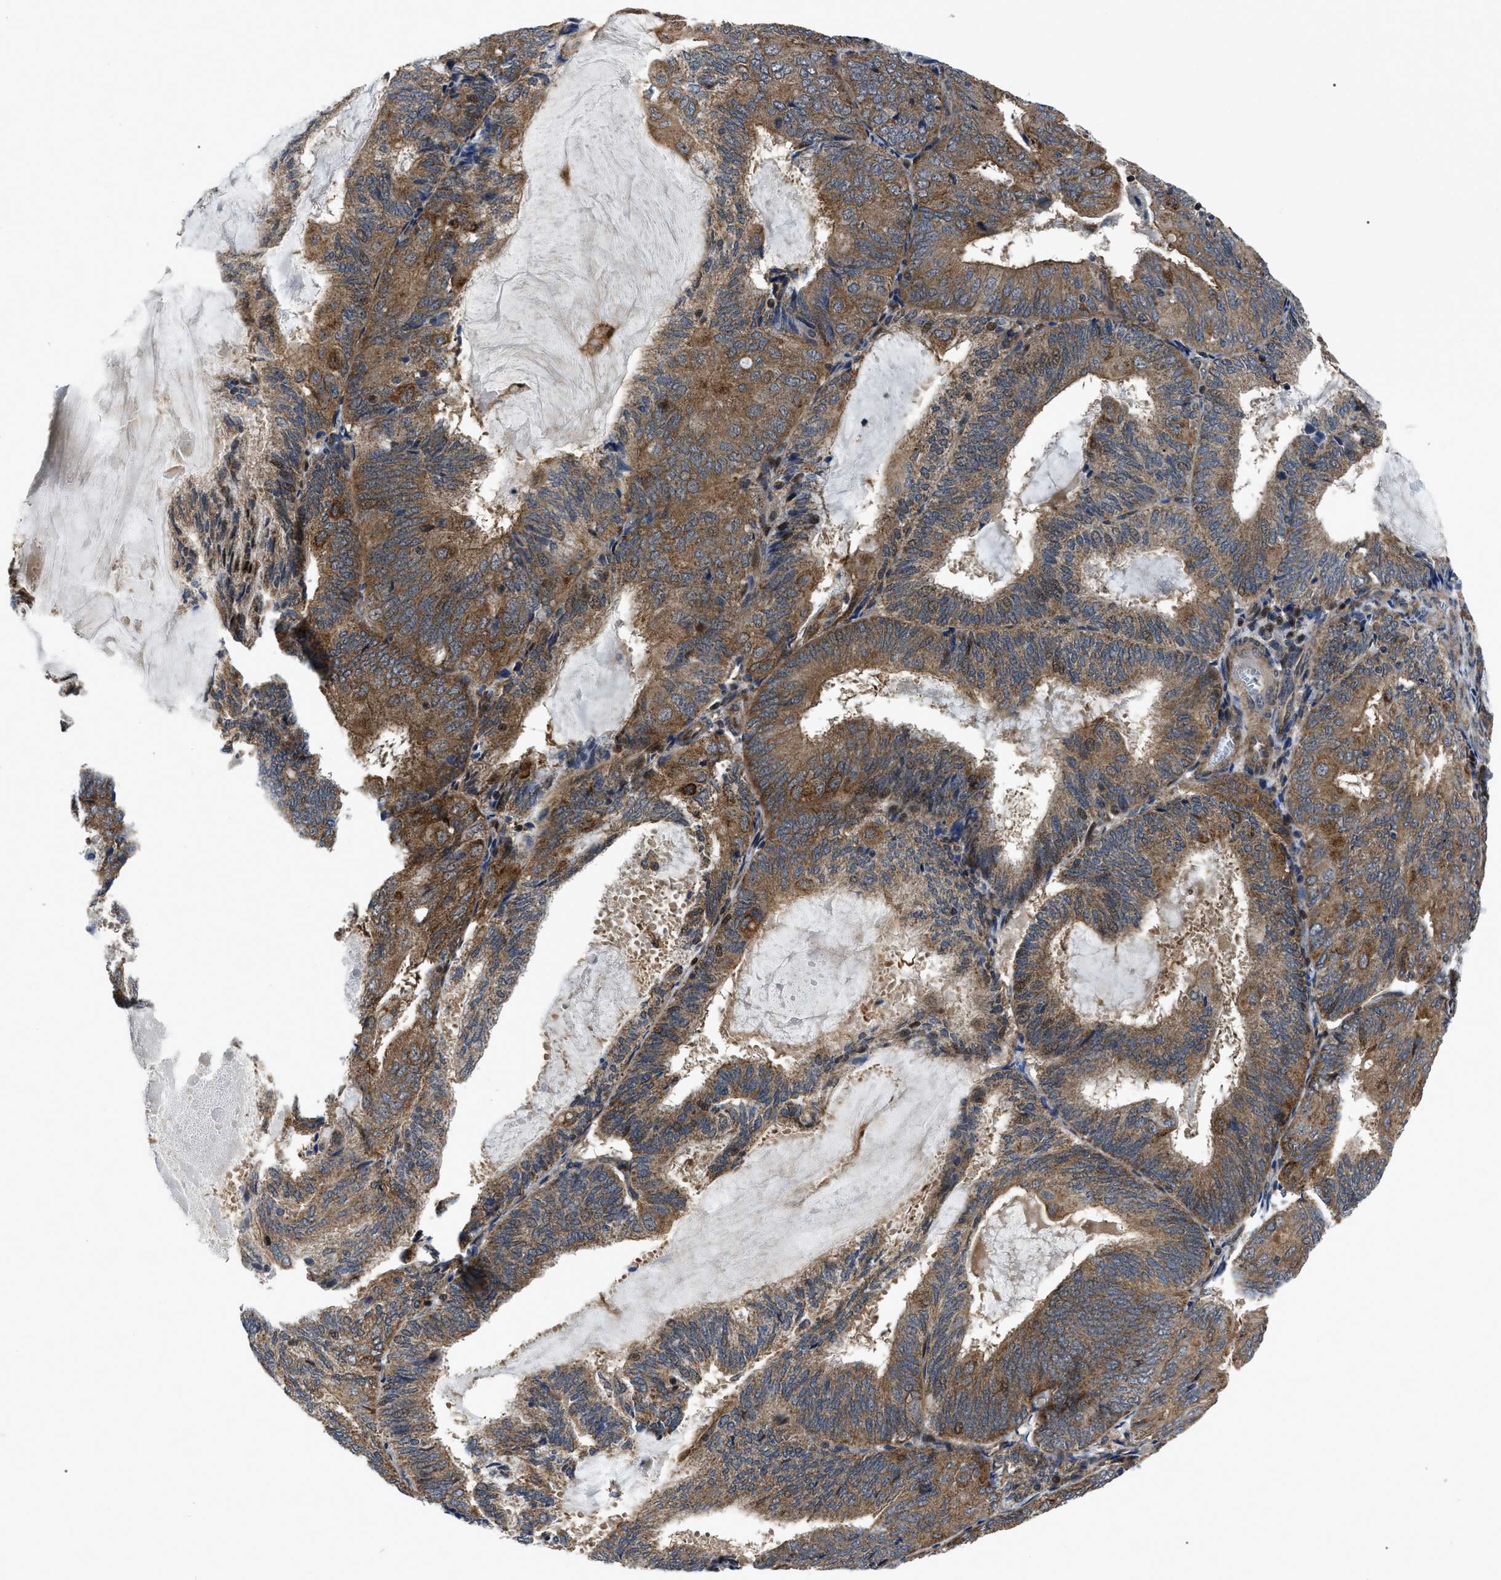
{"staining": {"intensity": "moderate", "quantity": ">75%", "location": "cytoplasmic/membranous"}, "tissue": "endometrial cancer", "cell_type": "Tumor cells", "image_type": "cancer", "snomed": [{"axis": "morphology", "description": "Adenocarcinoma, NOS"}, {"axis": "topography", "description": "Endometrium"}], "caption": "Tumor cells demonstrate medium levels of moderate cytoplasmic/membranous positivity in about >75% of cells in endometrial adenocarcinoma.", "gene": "PPWD1", "patient": {"sex": "female", "age": 81}}